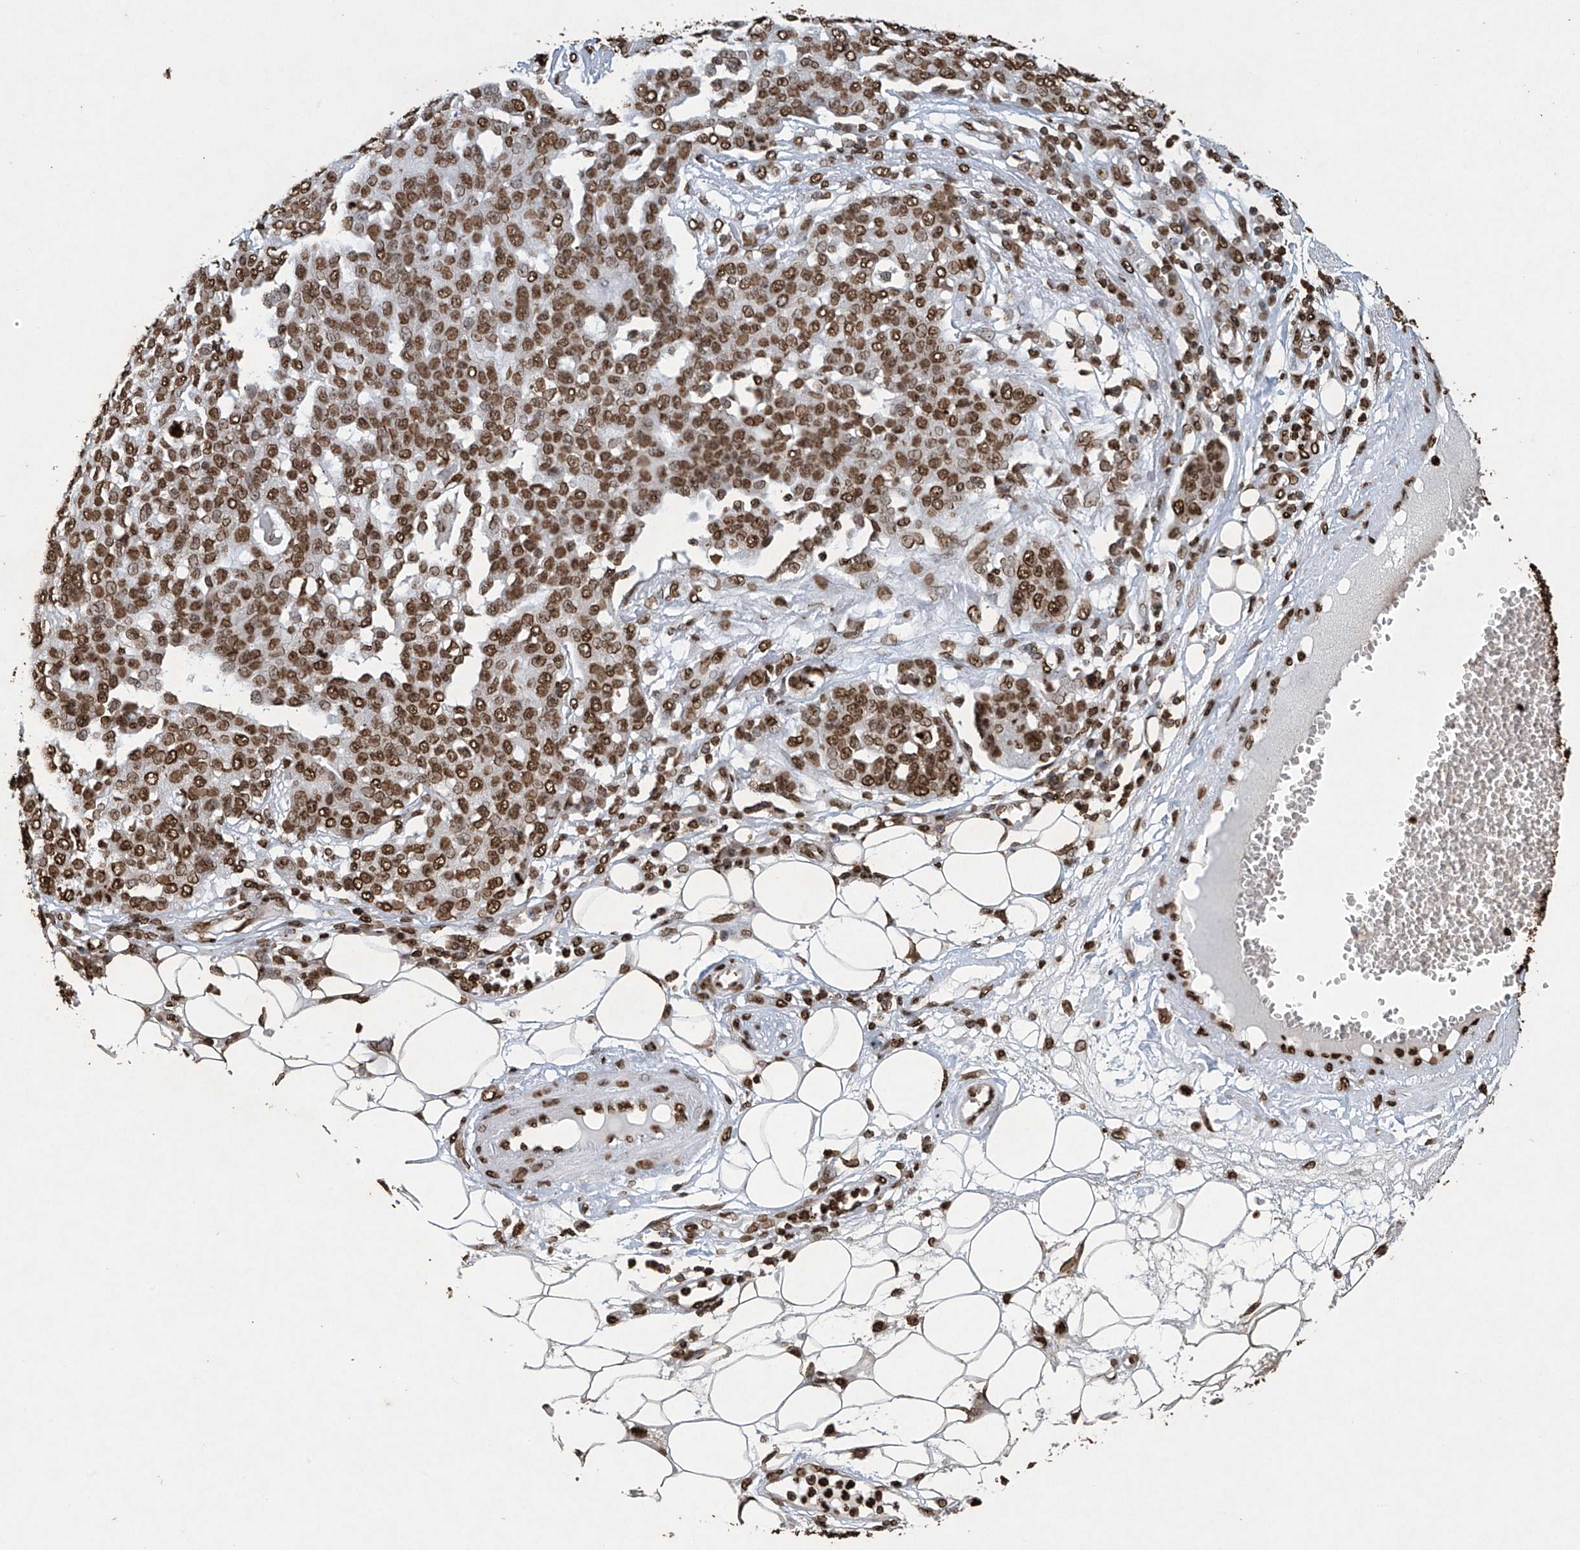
{"staining": {"intensity": "moderate", "quantity": ">75%", "location": "nuclear"}, "tissue": "ovarian cancer", "cell_type": "Tumor cells", "image_type": "cancer", "snomed": [{"axis": "morphology", "description": "Cystadenocarcinoma, serous, NOS"}, {"axis": "topography", "description": "Soft tissue"}, {"axis": "topography", "description": "Ovary"}], "caption": "IHC (DAB) staining of ovarian cancer (serous cystadenocarcinoma) shows moderate nuclear protein expression in about >75% of tumor cells.", "gene": "H3-3A", "patient": {"sex": "female", "age": 57}}